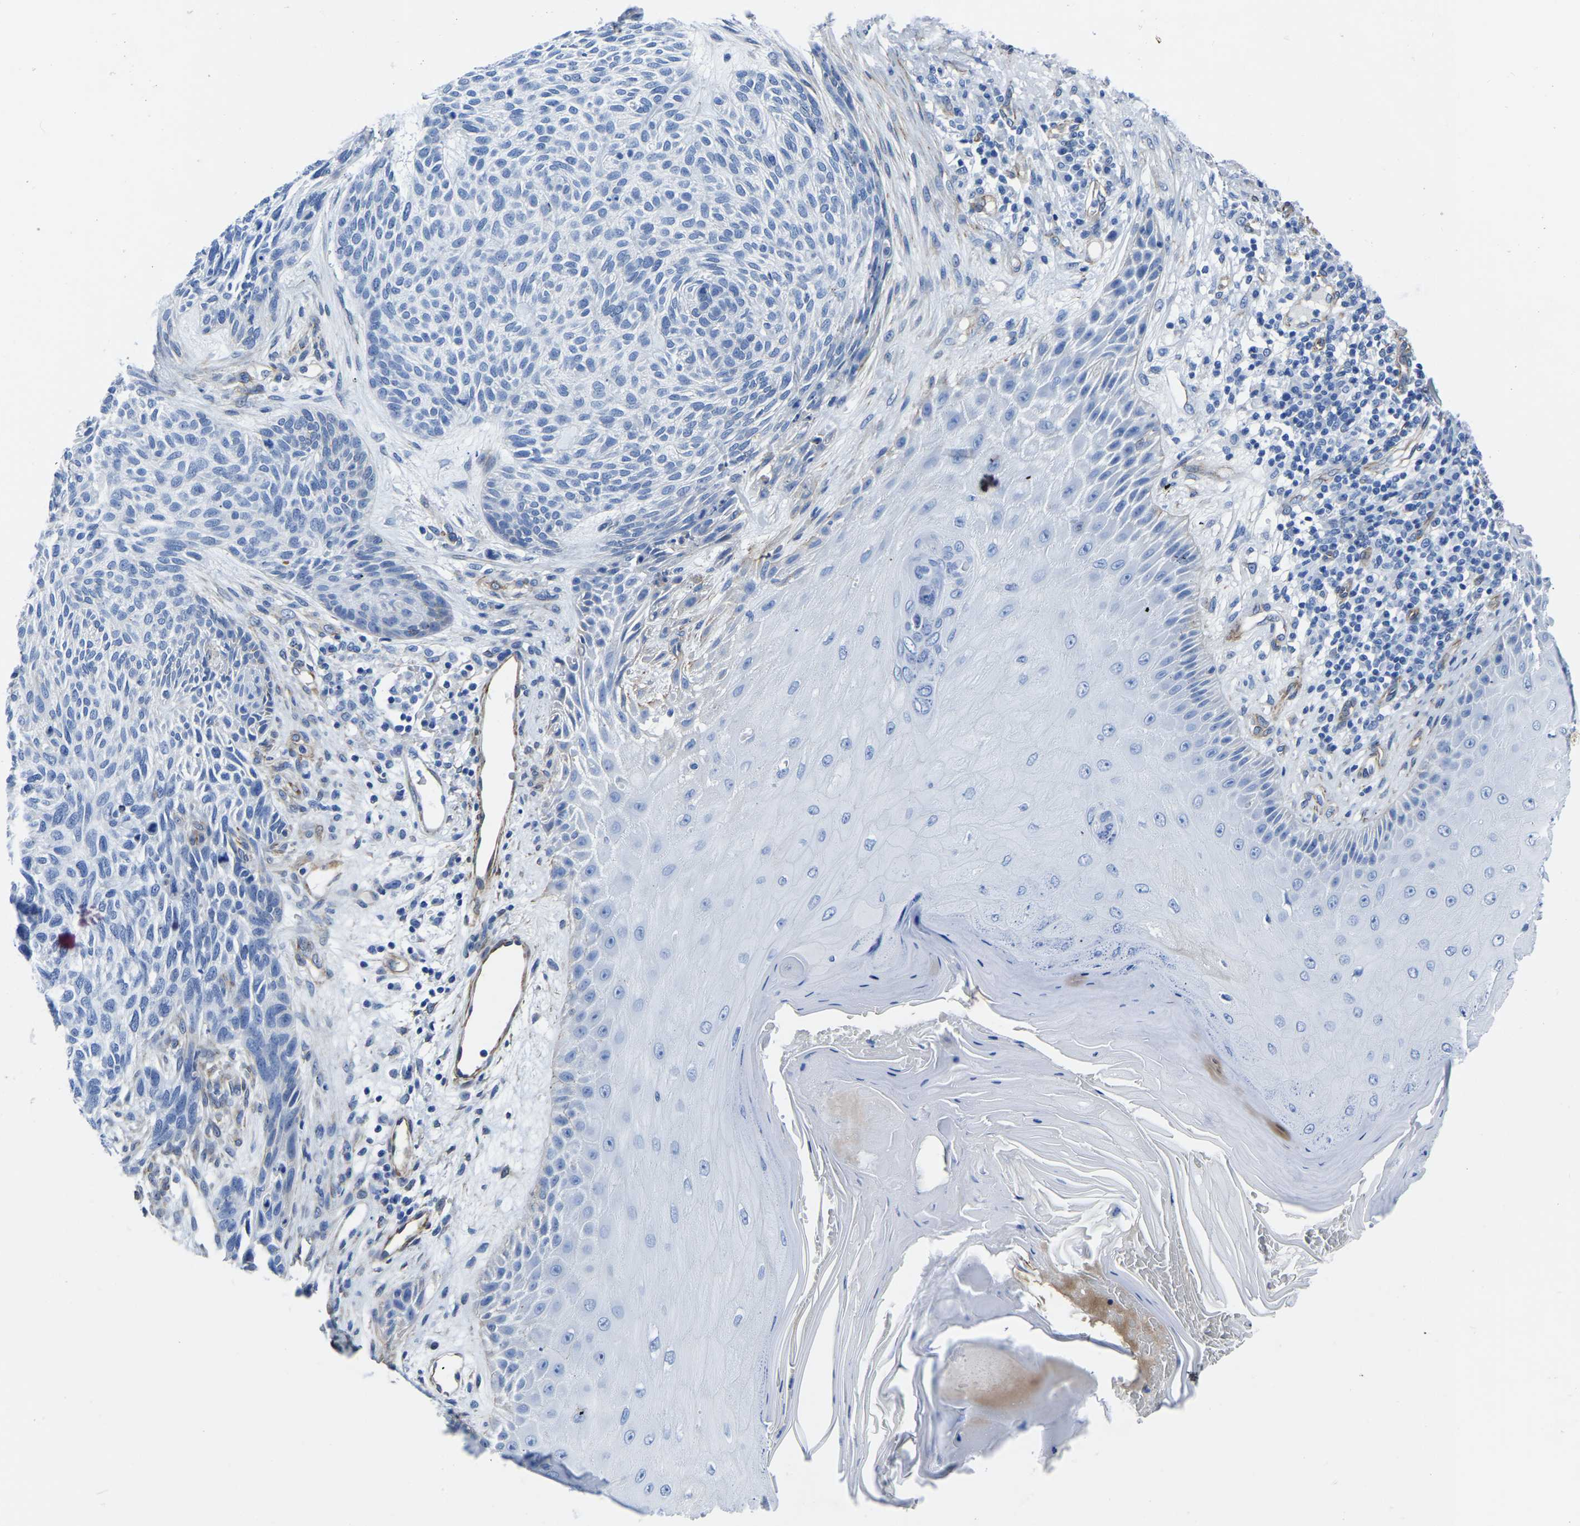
{"staining": {"intensity": "negative", "quantity": "none", "location": "none"}, "tissue": "skin cancer", "cell_type": "Tumor cells", "image_type": "cancer", "snomed": [{"axis": "morphology", "description": "Basal cell carcinoma"}, {"axis": "topography", "description": "Skin"}], "caption": "Tumor cells show no significant protein staining in skin cancer (basal cell carcinoma). (DAB (3,3'-diaminobenzidine) immunohistochemistry visualized using brightfield microscopy, high magnification).", "gene": "SLC45A3", "patient": {"sex": "male", "age": 55}}